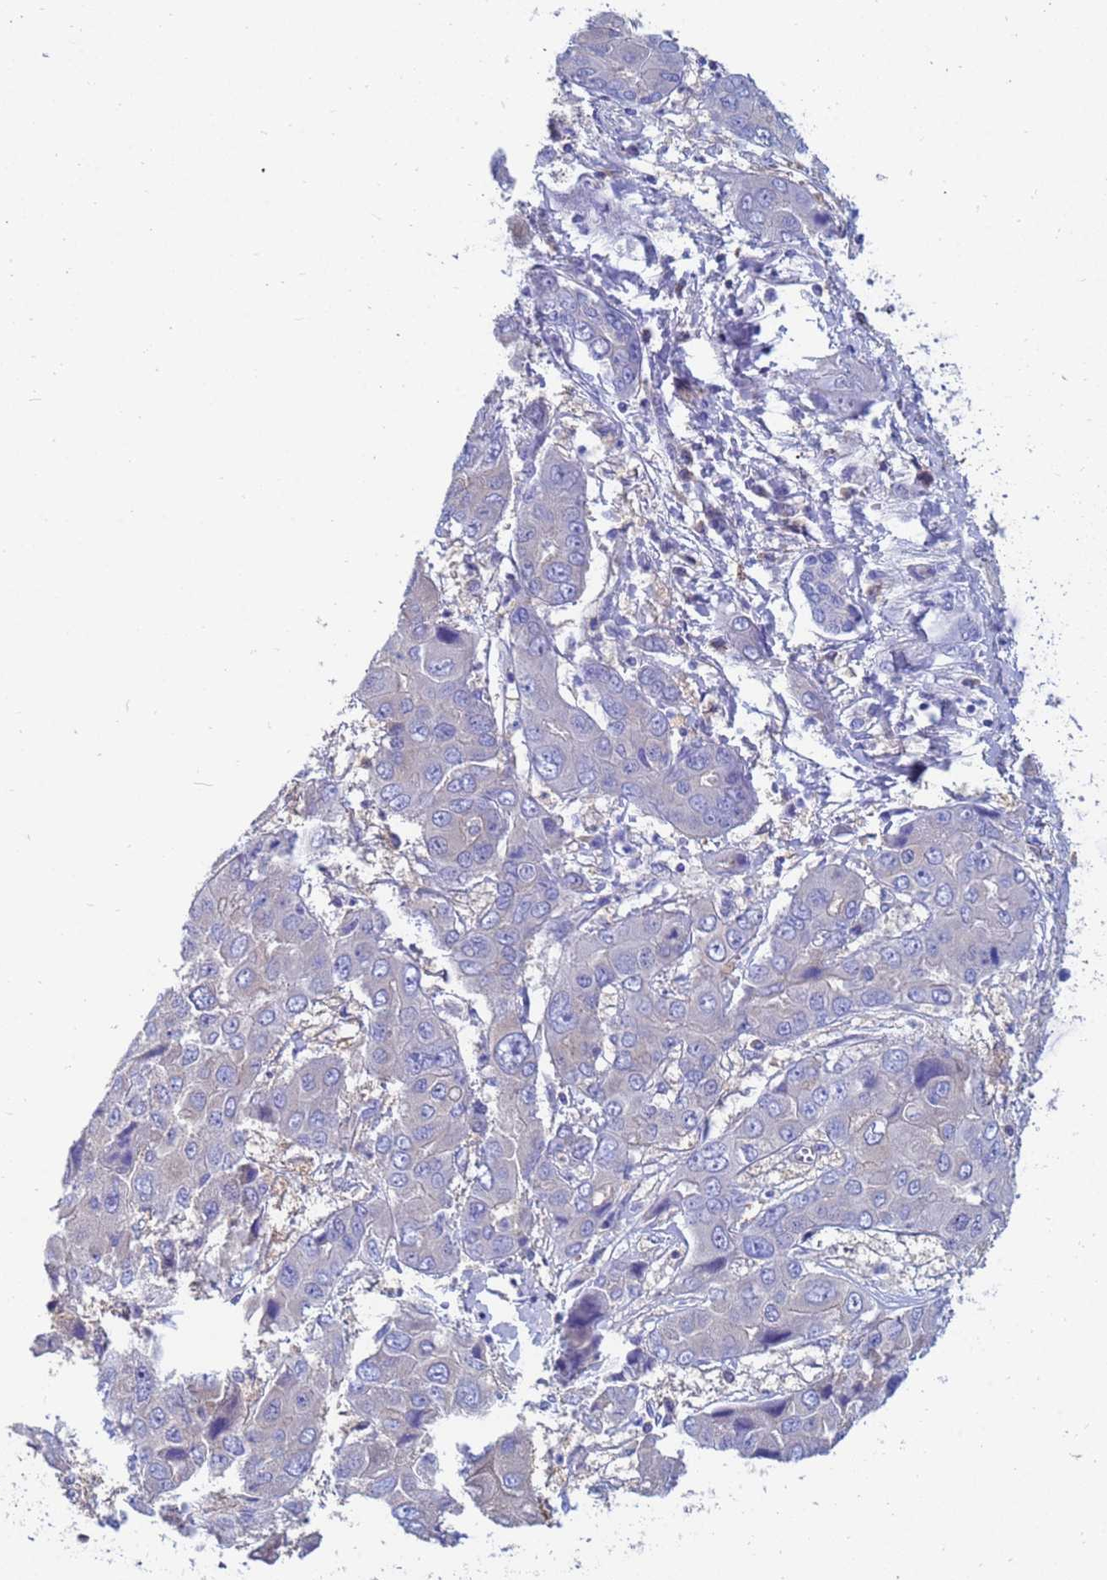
{"staining": {"intensity": "negative", "quantity": "none", "location": "none"}, "tissue": "liver cancer", "cell_type": "Tumor cells", "image_type": "cancer", "snomed": [{"axis": "morphology", "description": "Cholangiocarcinoma"}, {"axis": "topography", "description": "Liver"}], "caption": "Liver cancer was stained to show a protein in brown. There is no significant expression in tumor cells.", "gene": "UBE2O", "patient": {"sex": "male", "age": 67}}